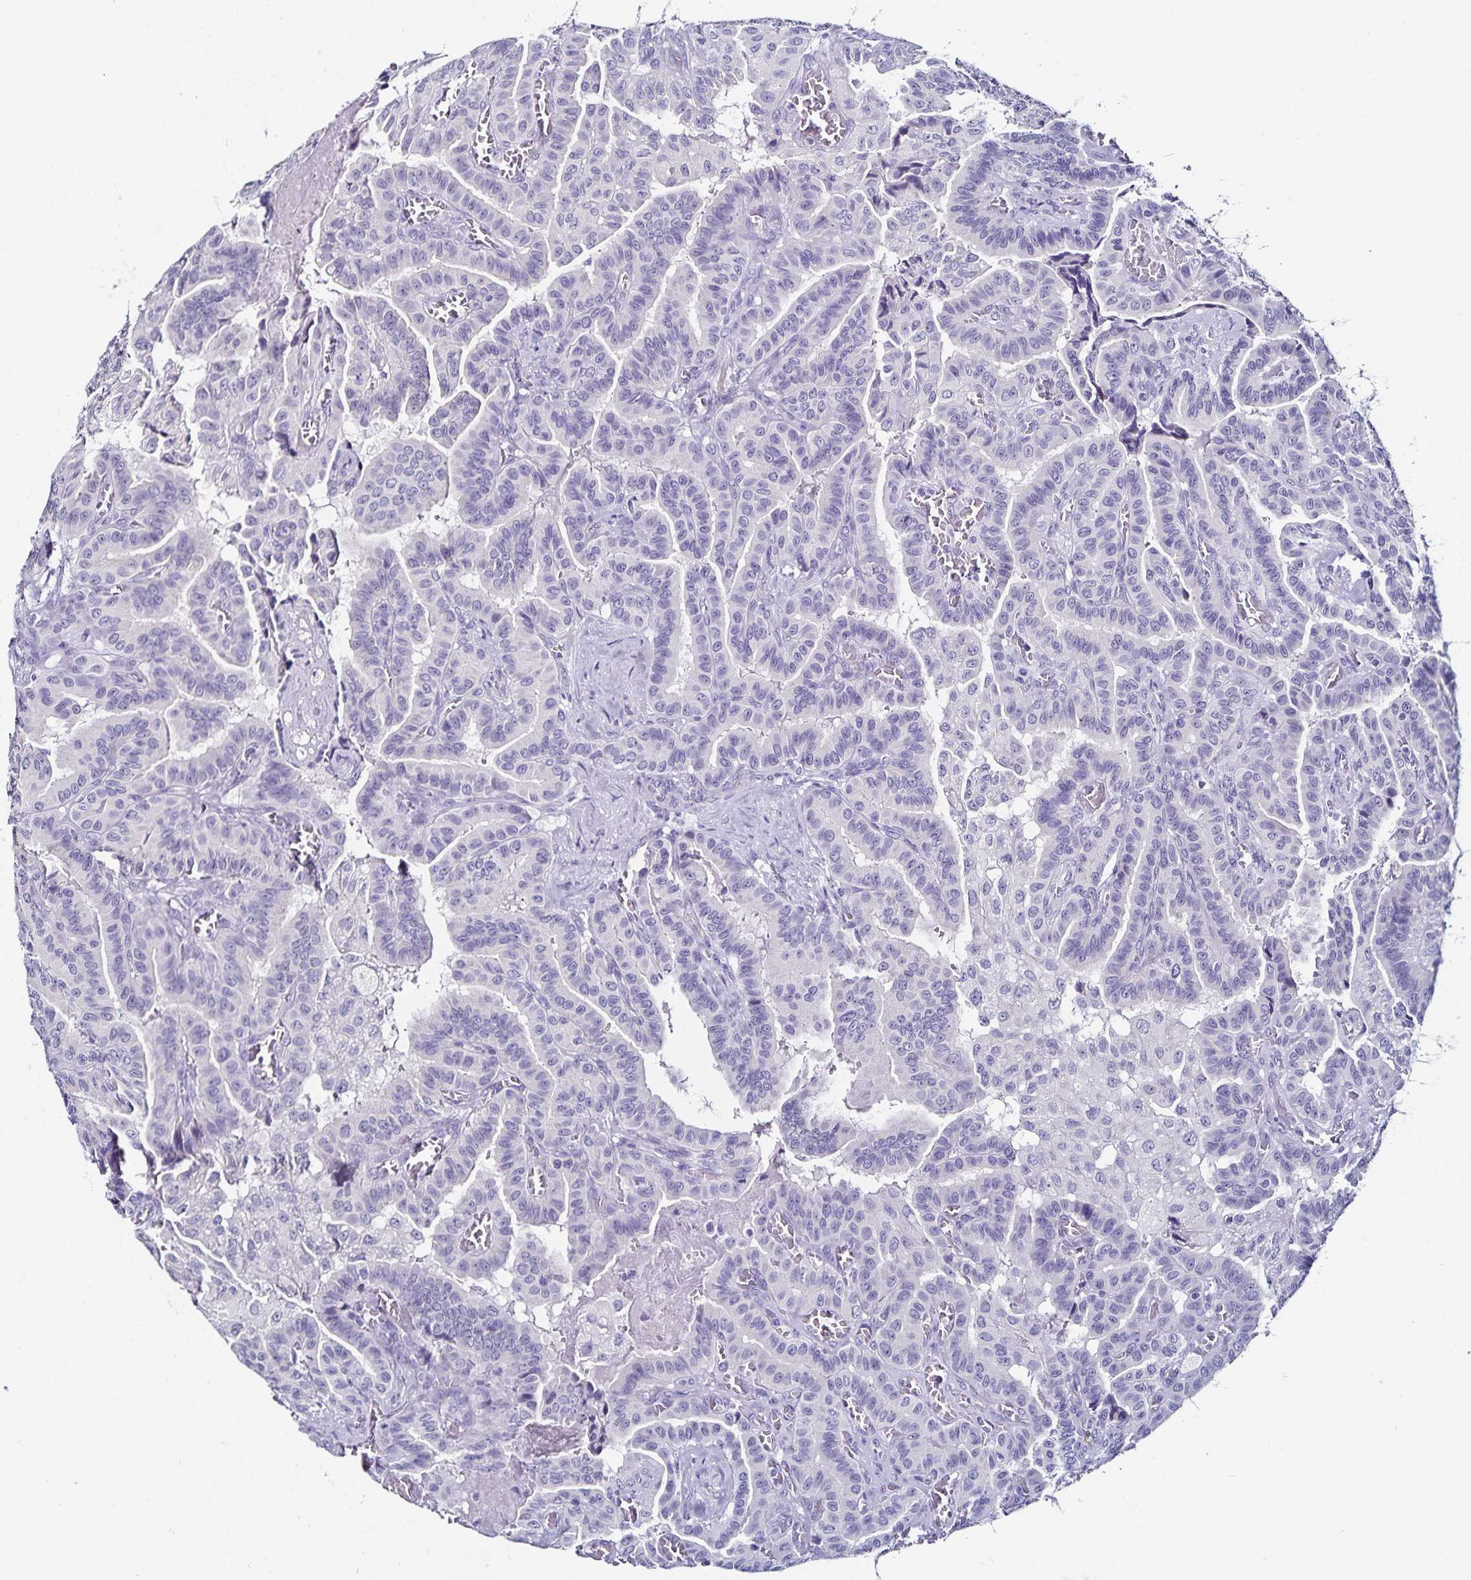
{"staining": {"intensity": "negative", "quantity": "none", "location": "none"}, "tissue": "thyroid cancer", "cell_type": "Tumor cells", "image_type": "cancer", "snomed": [{"axis": "morphology", "description": "Papillary adenocarcinoma, NOS"}, {"axis": "morphology", "description": "Papillary adenoma metastatic"}, {"axis": "topography", "description": "Thyroid gland"}], "caption": "There is no significant positivity in tumor cells of thyroid cancer.", "gene": "TSPAN7", "patient": {"sex": "male", "age": 87}}